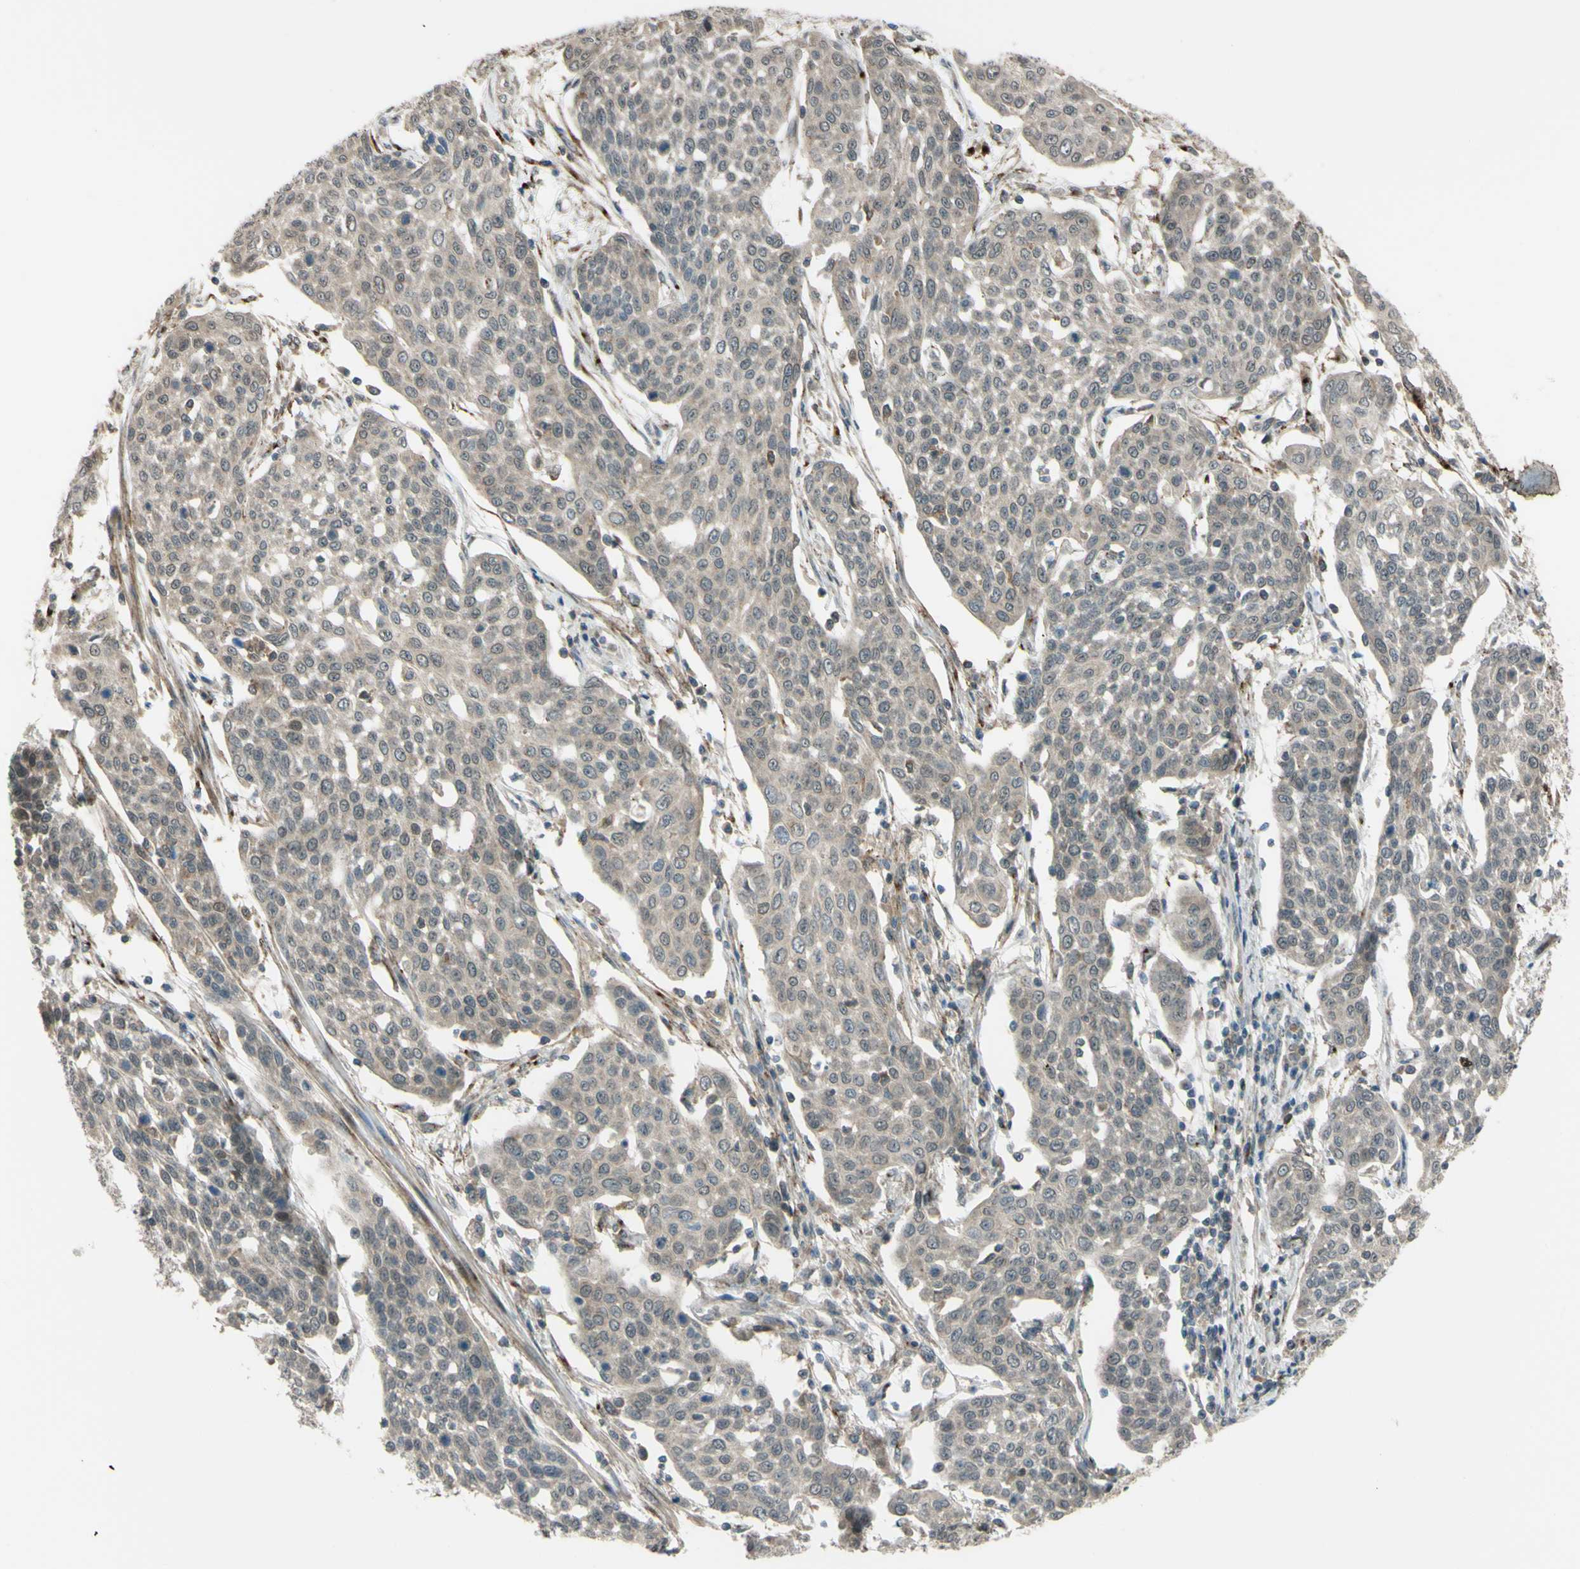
{"staining": {"intensity": "weak", "quantity": "<25%", "location": "cytoplasmic/membranous,nuclear"}, "tissue": "cervical cancer", "cell_type": "Tumor cells", "image_type": "cancer", "snomed": [{"axis": "morphology", "description": "Squamous cell carcinoma, NOS"}, {"axis": "topography", "description": "Cervix"}], "caption": "Immunohistochemistry (IHC) histopathology image of neoplastic tissue: cervical cancer (squamous cell carcinoma) stained with DAB reveals no significant protein positivity in tumor cells.", "gene": "FLII", "patient": {"sex": "female", "age": 34}}